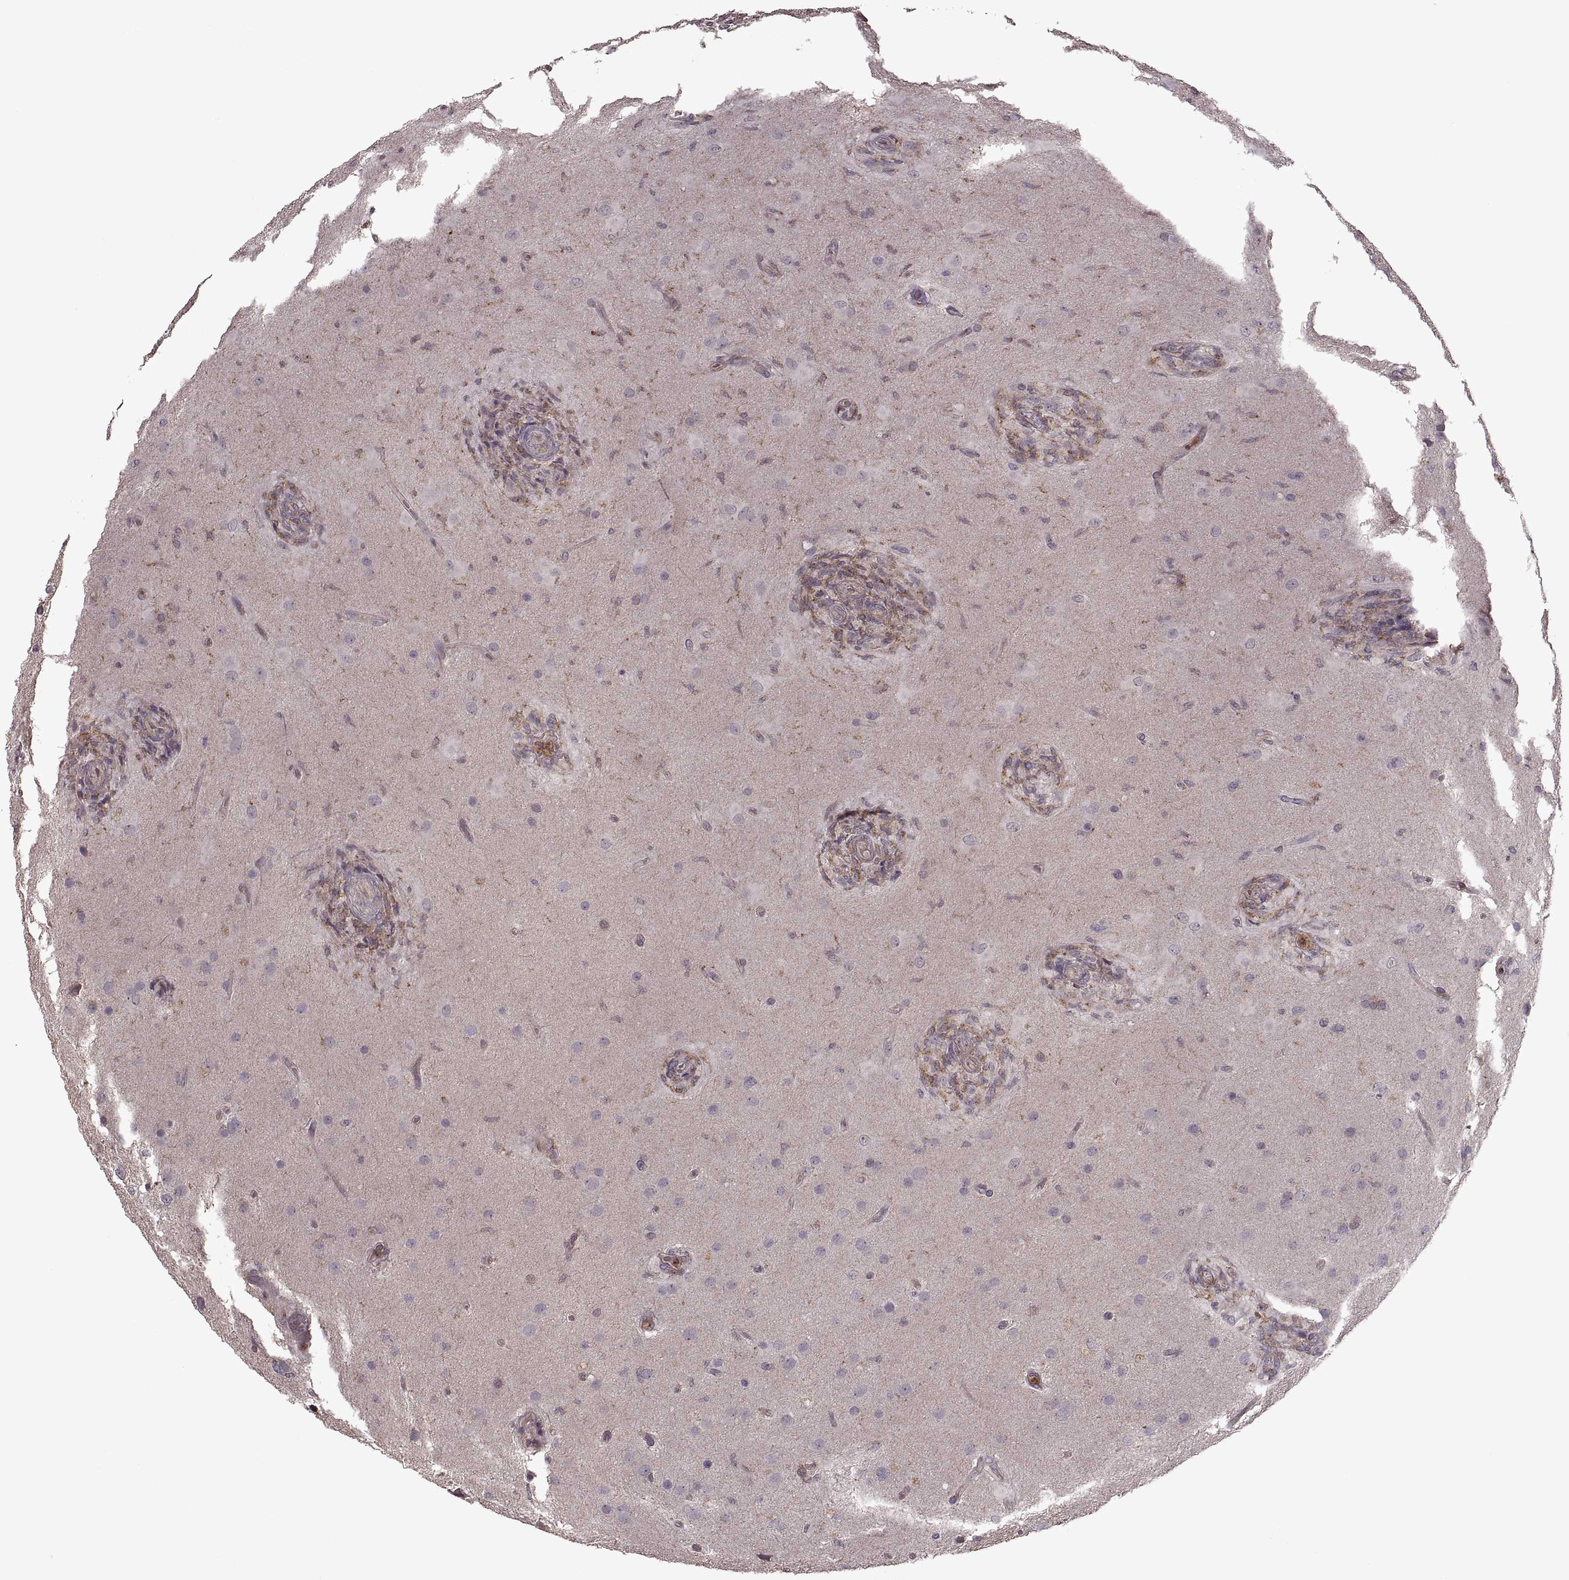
{"staining": {"intensity": "negative", "quantity": "none", "location": "none"}, "tissue": "glioma", "cell_type": "Tumor cells", "image_type": "cancer", "snomed": [{"axis": "morphology", "description": "Glioma, malignant, High grade"}, {"axis": "topography", "description": "Brain"}], "caption": "An immunohistochemistry image of glioma is shown. There is no staining in tumor cells of glioma.", "gene": "PIERCE1", "patient": {"sex": "male", "age": 68}}